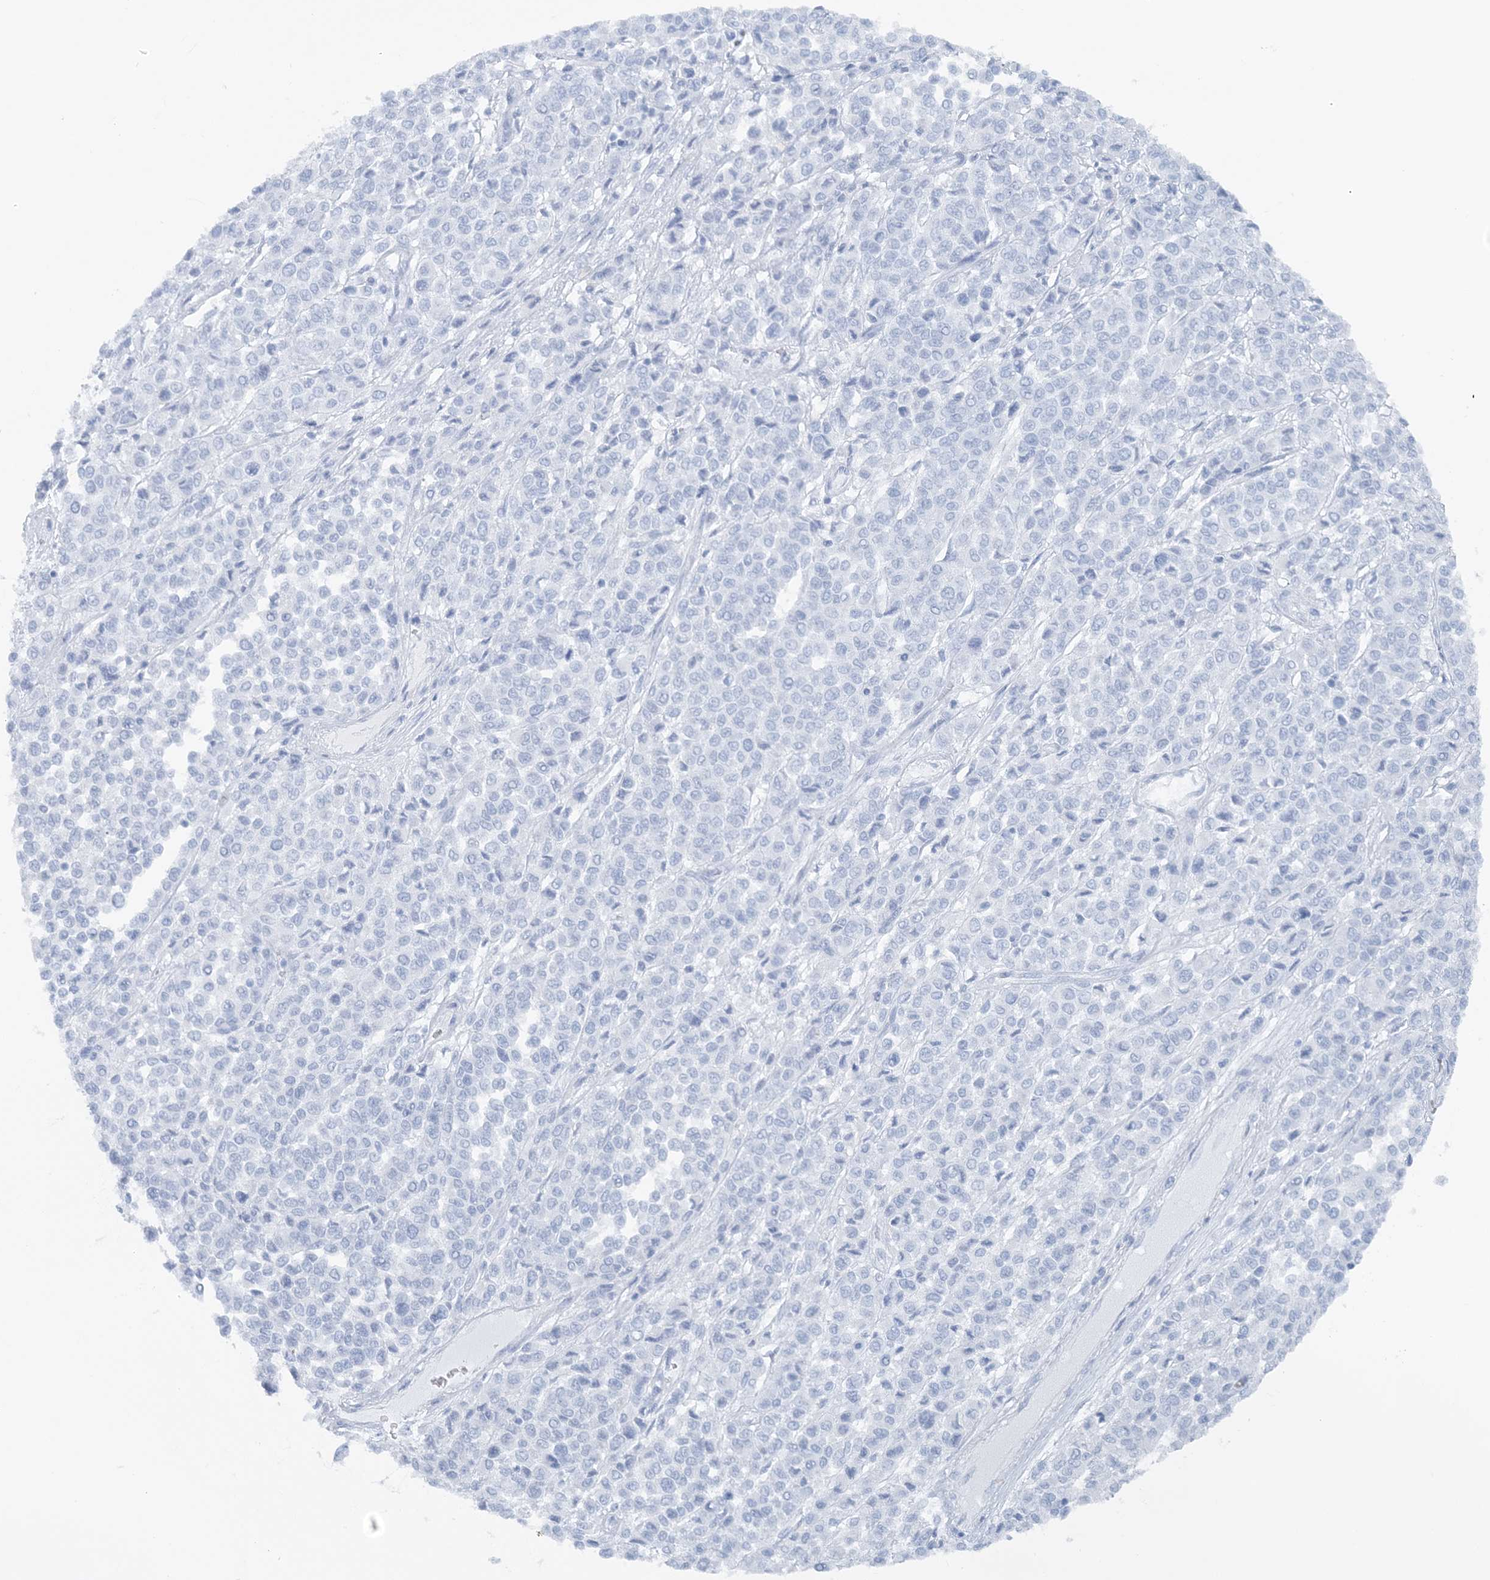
{"staining": {"intensity": "negative", "quantity": "none", "location": "none"}, "tissue": "melanoma", "cell_type": "Tumor cells", "image_type": "cancer", "snomed": [{"axis": "morphology", "description": "Malignant melanoma, Metastatic site"}, {"axis": "topography", "description": "Pancreas"}], "caption": "DAB immunohistochemical staining of malignant melanoma (metastatic site) demonstrates no significant positivity in tumor cells.", "gene": "ATP11A", "patient": {"sex": "female", "age": 30}}